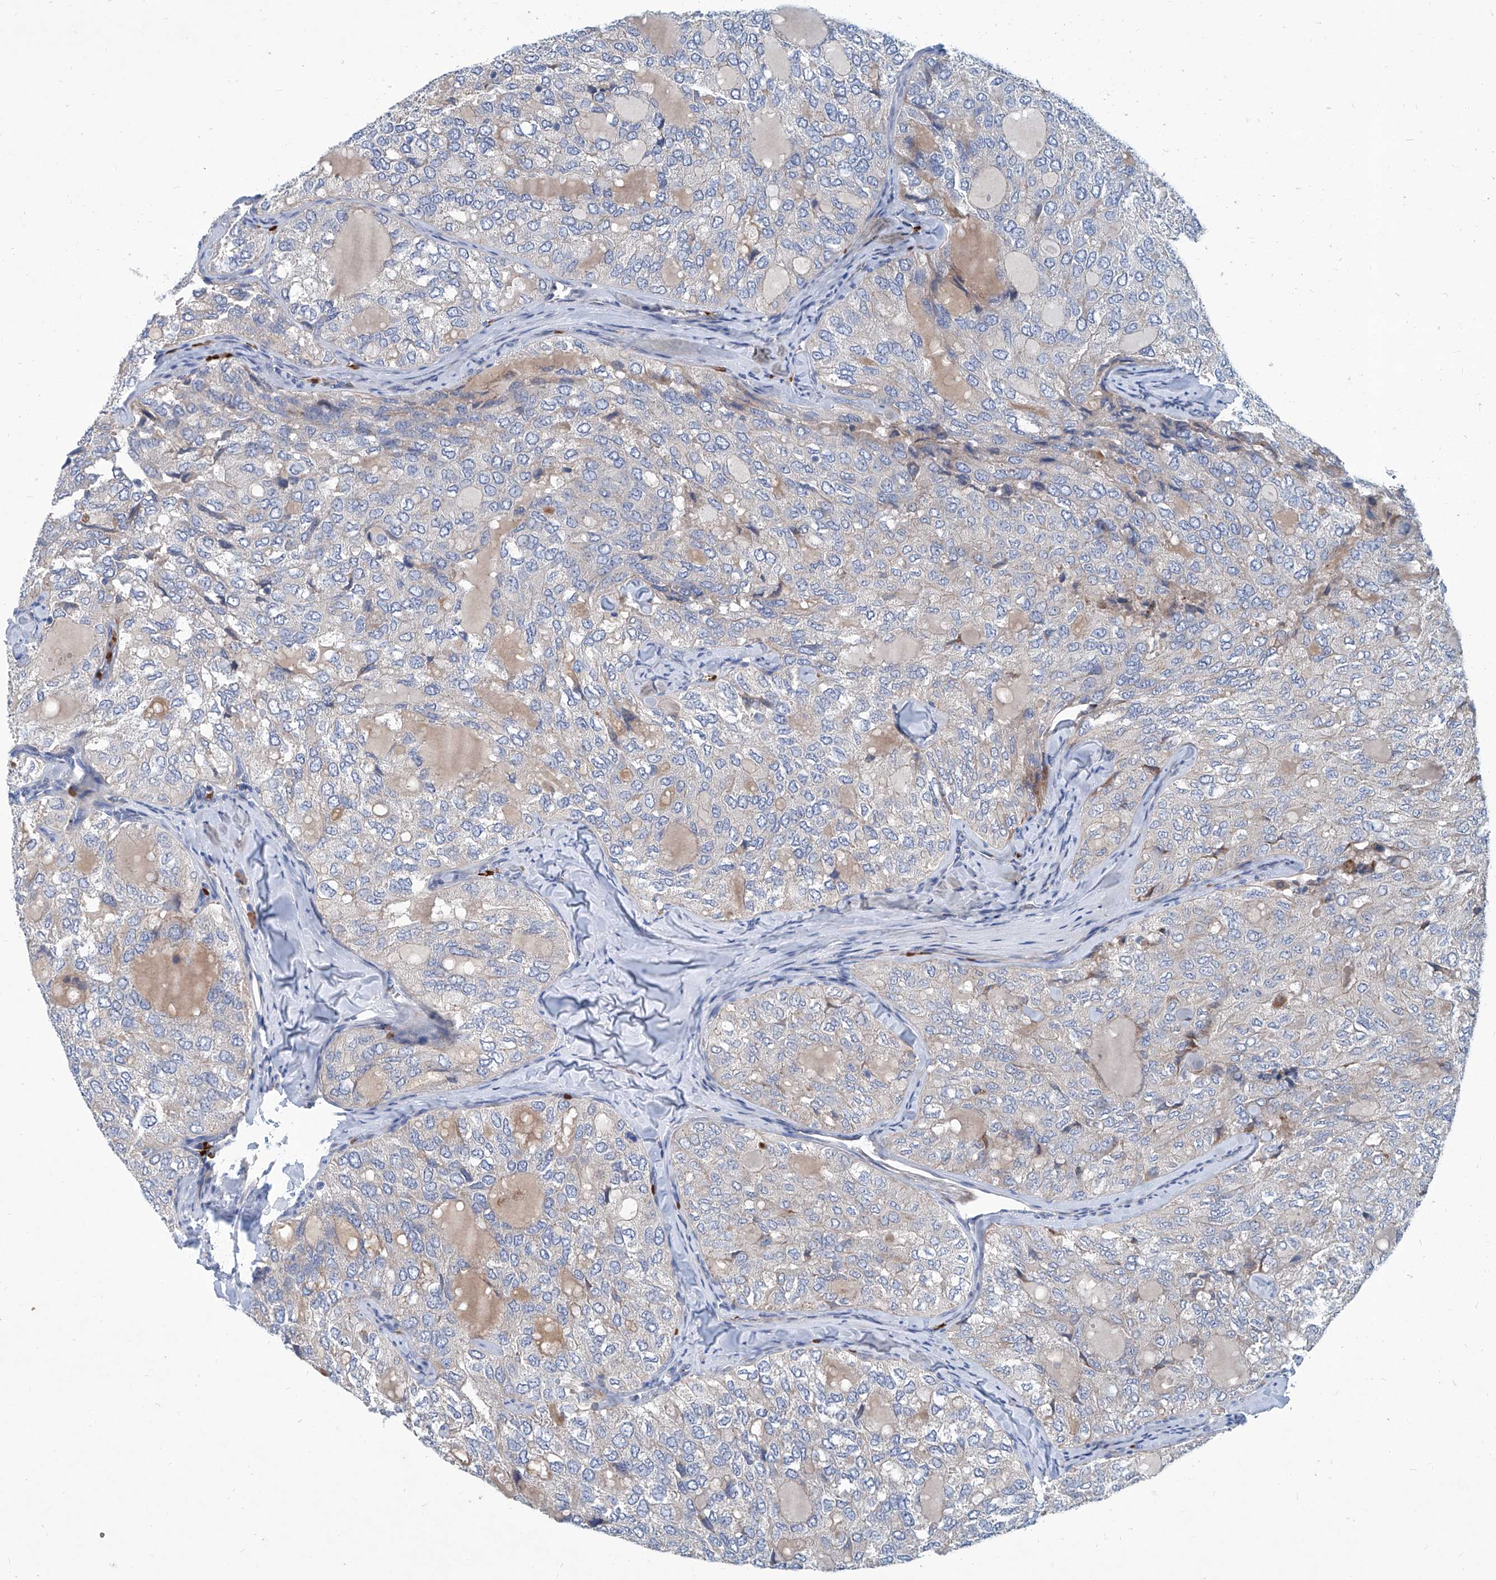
{"staining": {"intensity": "negative", "quantity": "none", "location": "none"}, "tissue": "thyroid cancer", "cell_type": "Tumor cells", "image_type": "cancer", "snomed": [{"axis": "morphology", "description": "Follicular adenoma carcinoma, NOS"}, {"axis": "topography", "description": "Thyroid gland"}], "caption": "An immunohistochemistry (IHC) photomicrograph of thyroid cancer is shown. There is no staining in tumor cells of thyroid cancer.", "gene": "FPR2", "patient": {"sex": "male", "age": 75}}